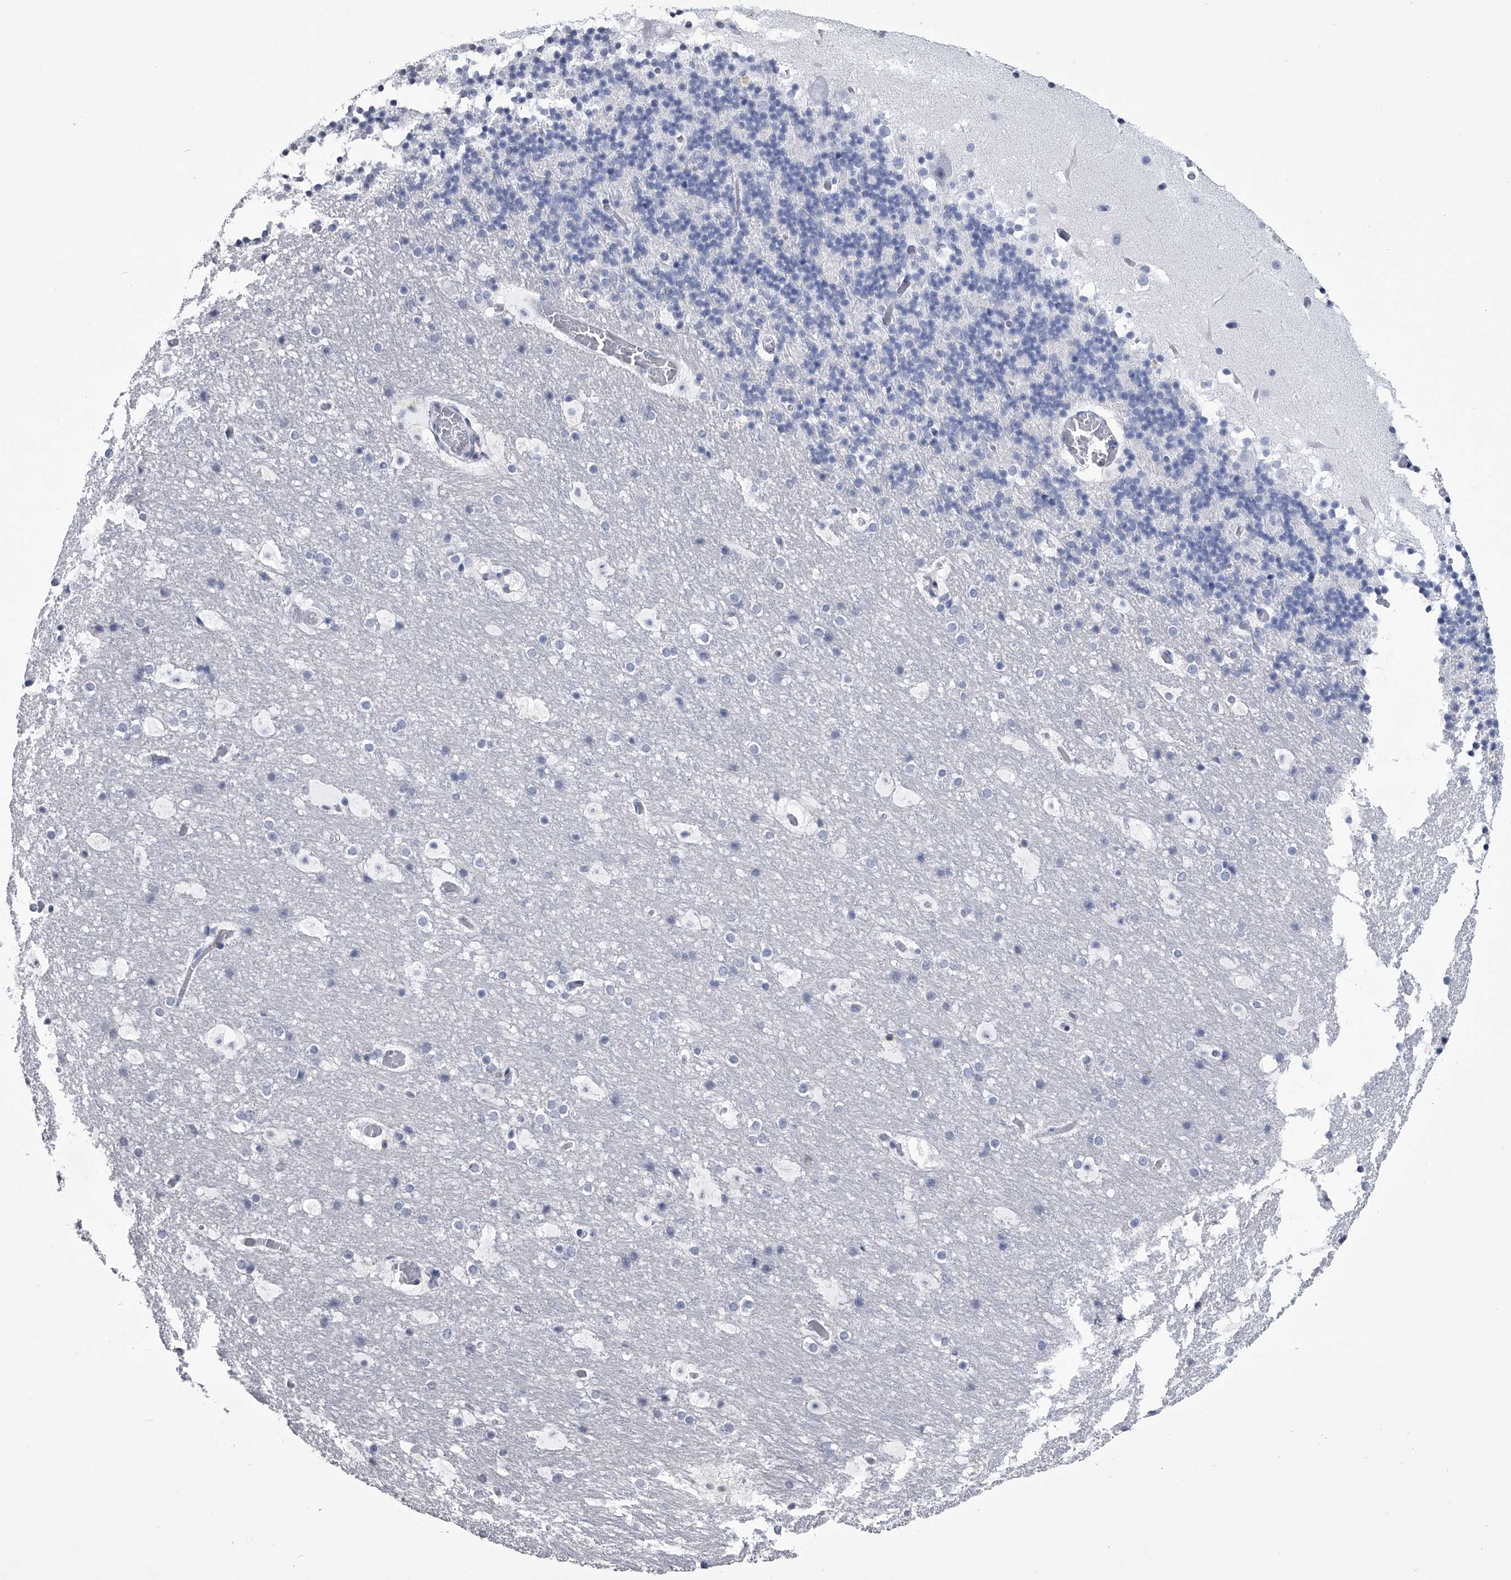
{"staining": {"intensity": "negative", "quantity": "none", "location": "none"}, "tissue": "cerebellum", "cell_type": "Cells in granular layer", "image_type": "normal", "snomed": [{"axis": "morphology", "description": "Normal tissue, NOS"}, {"axis": "topography", "description": "Cerebellum"}], "caption": "The micrograph reveals no staining of cells in granular layer in benign cerebellum.", "gene": "TASP1", "patient": {"sex": "male", "age": 57}}